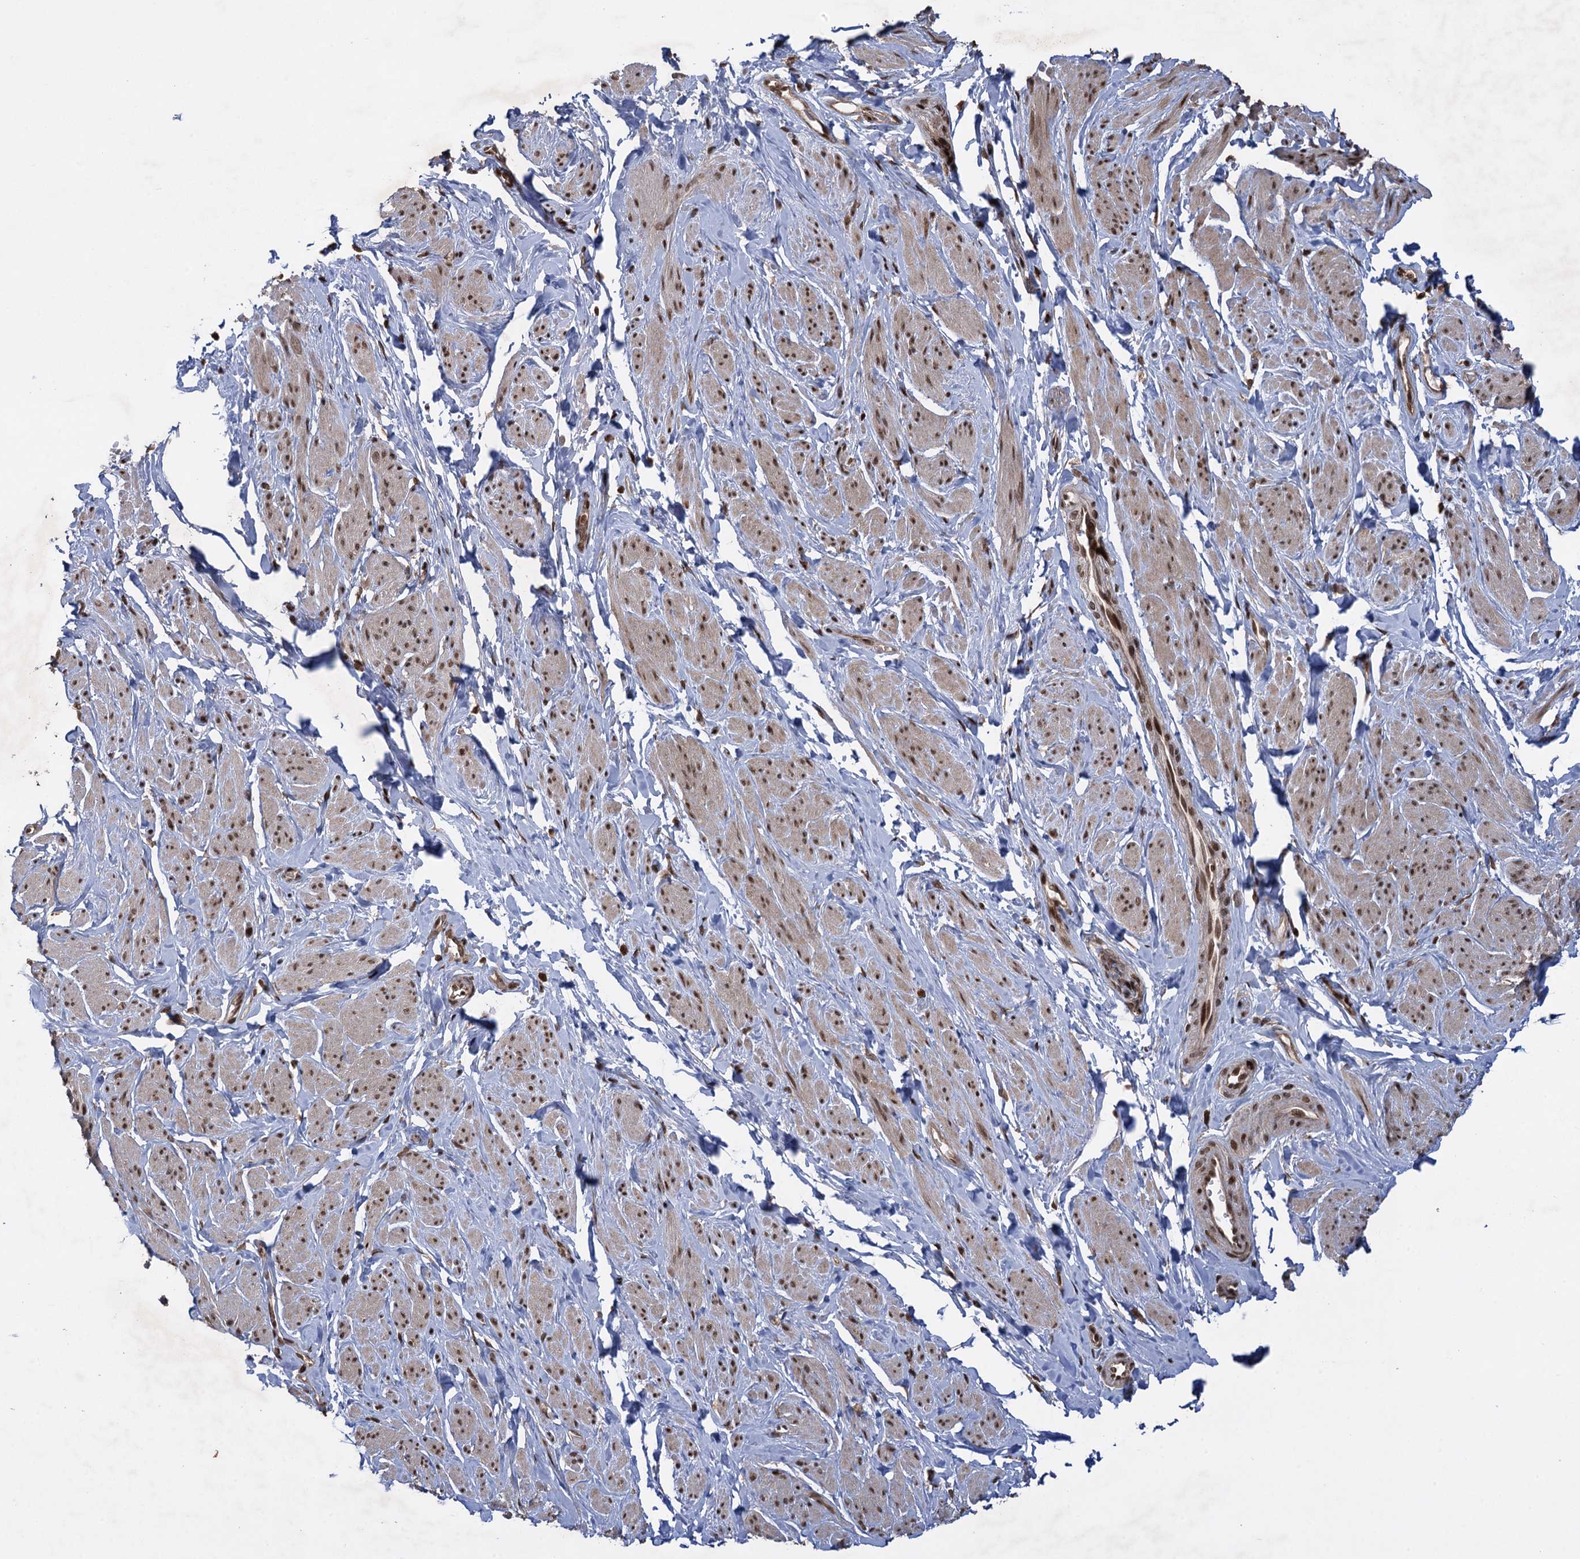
{"staining": {"intensity": "moderate", "quantity": ">75%", "location": "nuclear"}, "tissue": "smooth muscle", "cell_type": "Smooth muscle cells", "image_type": "normal", "snomed": [{"axis": "morphology", "description": "Normal tissue, NOS"}, {"axis": "topography", "description": "Smooth muscle"}, {"axis": "topography", "description": "Peripheral nerve tissue"}], "caption": "A micrograph of human smooth muscle stained for a protein displays moderate nuclear brown staining in smooth muscle cells. (DAB IHC, brown staining for protein, blue staining for nuclei).", "gene": "ZNF169", "patient": {"sex": "male", "age": 69}}